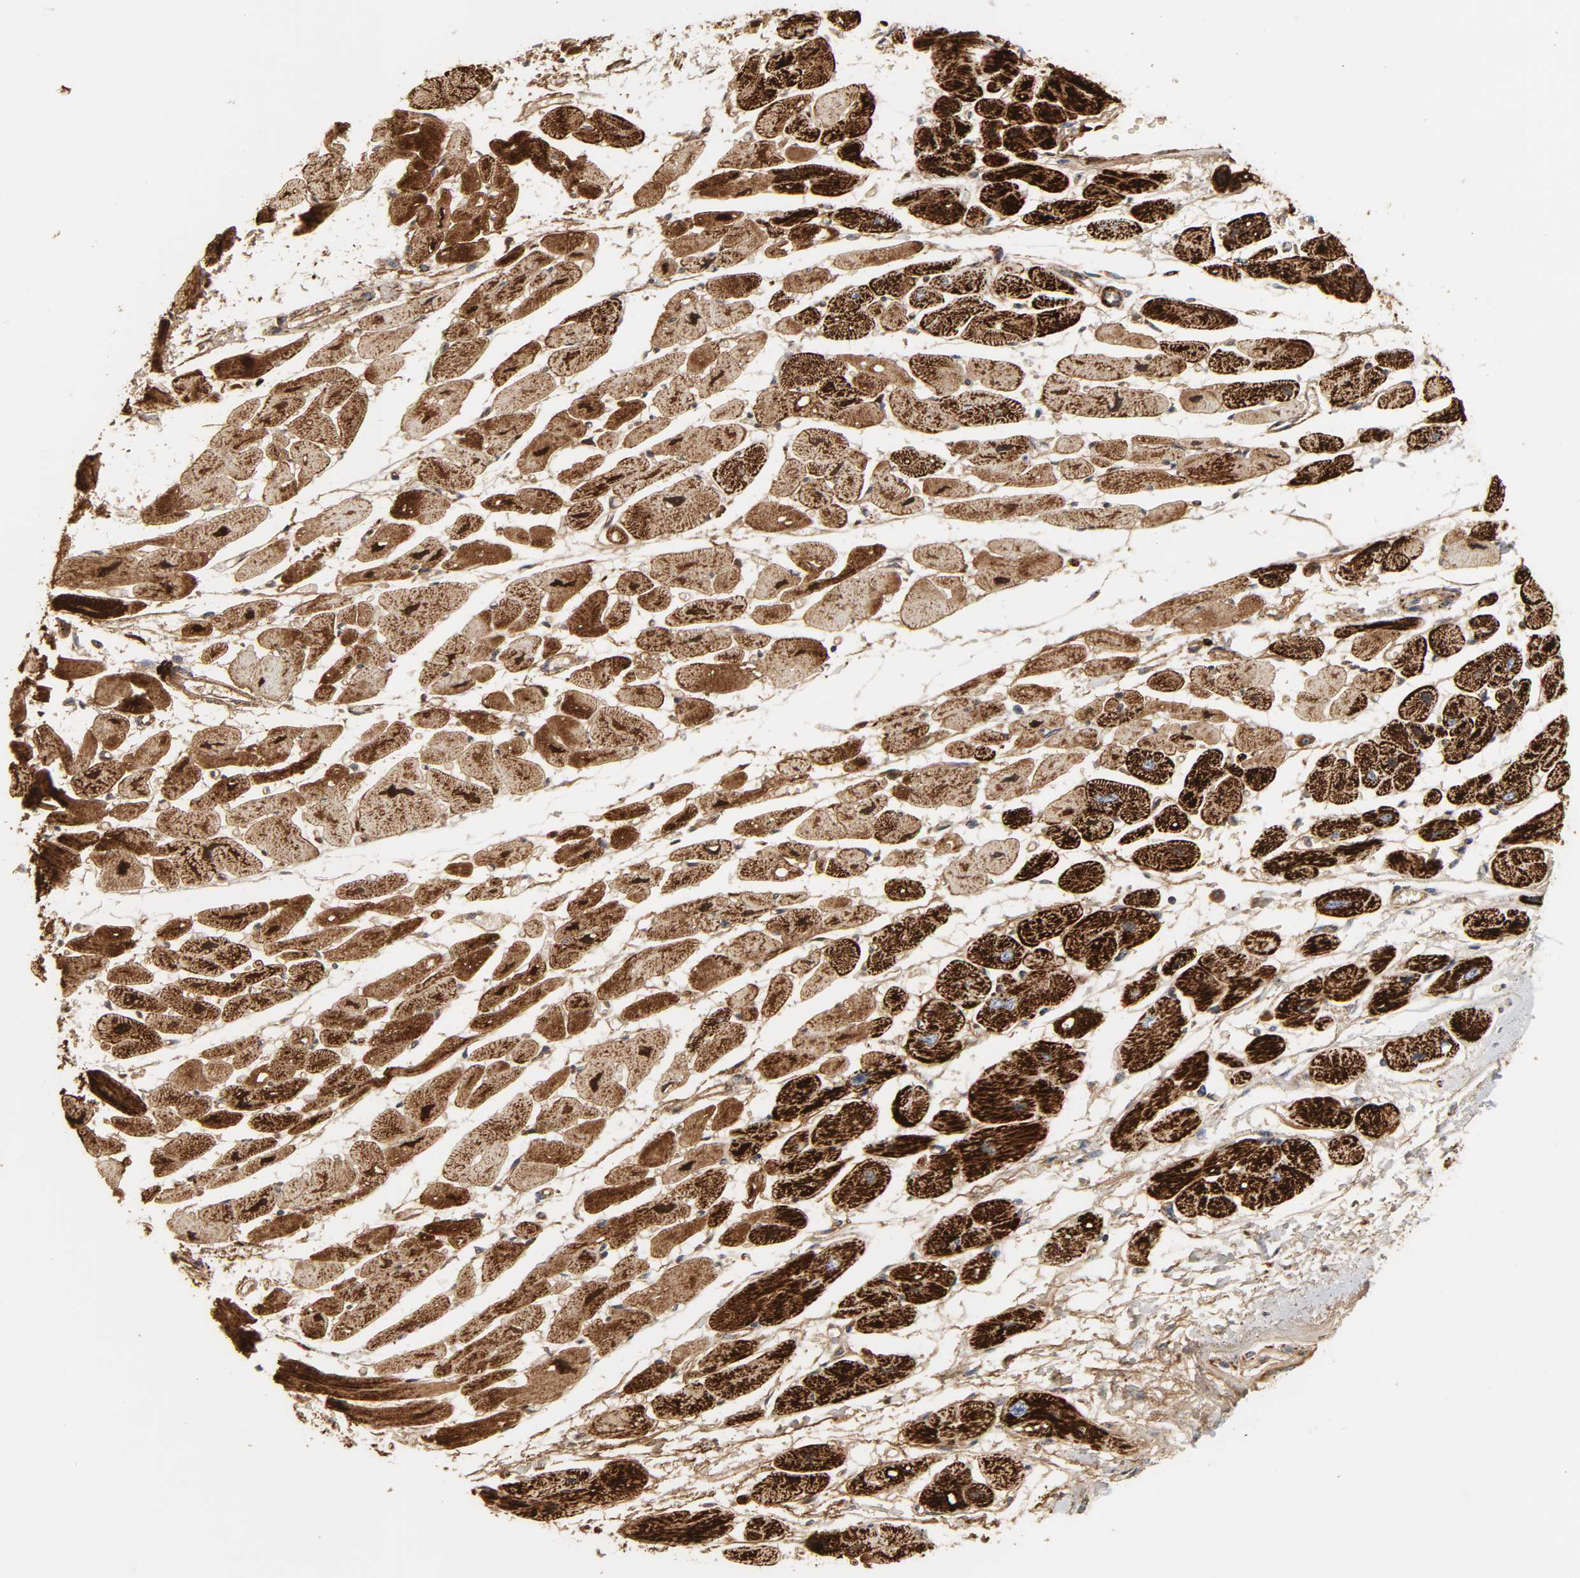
{"staining": {"intensity": "strong", "quantity": ">75%", "location": "cytoplasmic/membranous"}, "tissue": "heart muscle", "cell_type": "Cardiomyocytes", "image_type": "normal", "snomed": [{"axis": "morphology", "description": "Normal tissue, NOS"}, {"axis": "topography", "description": "Heart"}], "caption": "Immunohistochemistry (IHC) (DAB (3,3'-diaminobenzidine)) staining of unremarkable human heart muscle shows strong cytoplasmic/membranous protein positivity in approximately >75% of cardiomyocytes.", "gene": "ACAT1", "patient": {"sex": "female", "age": 54}}